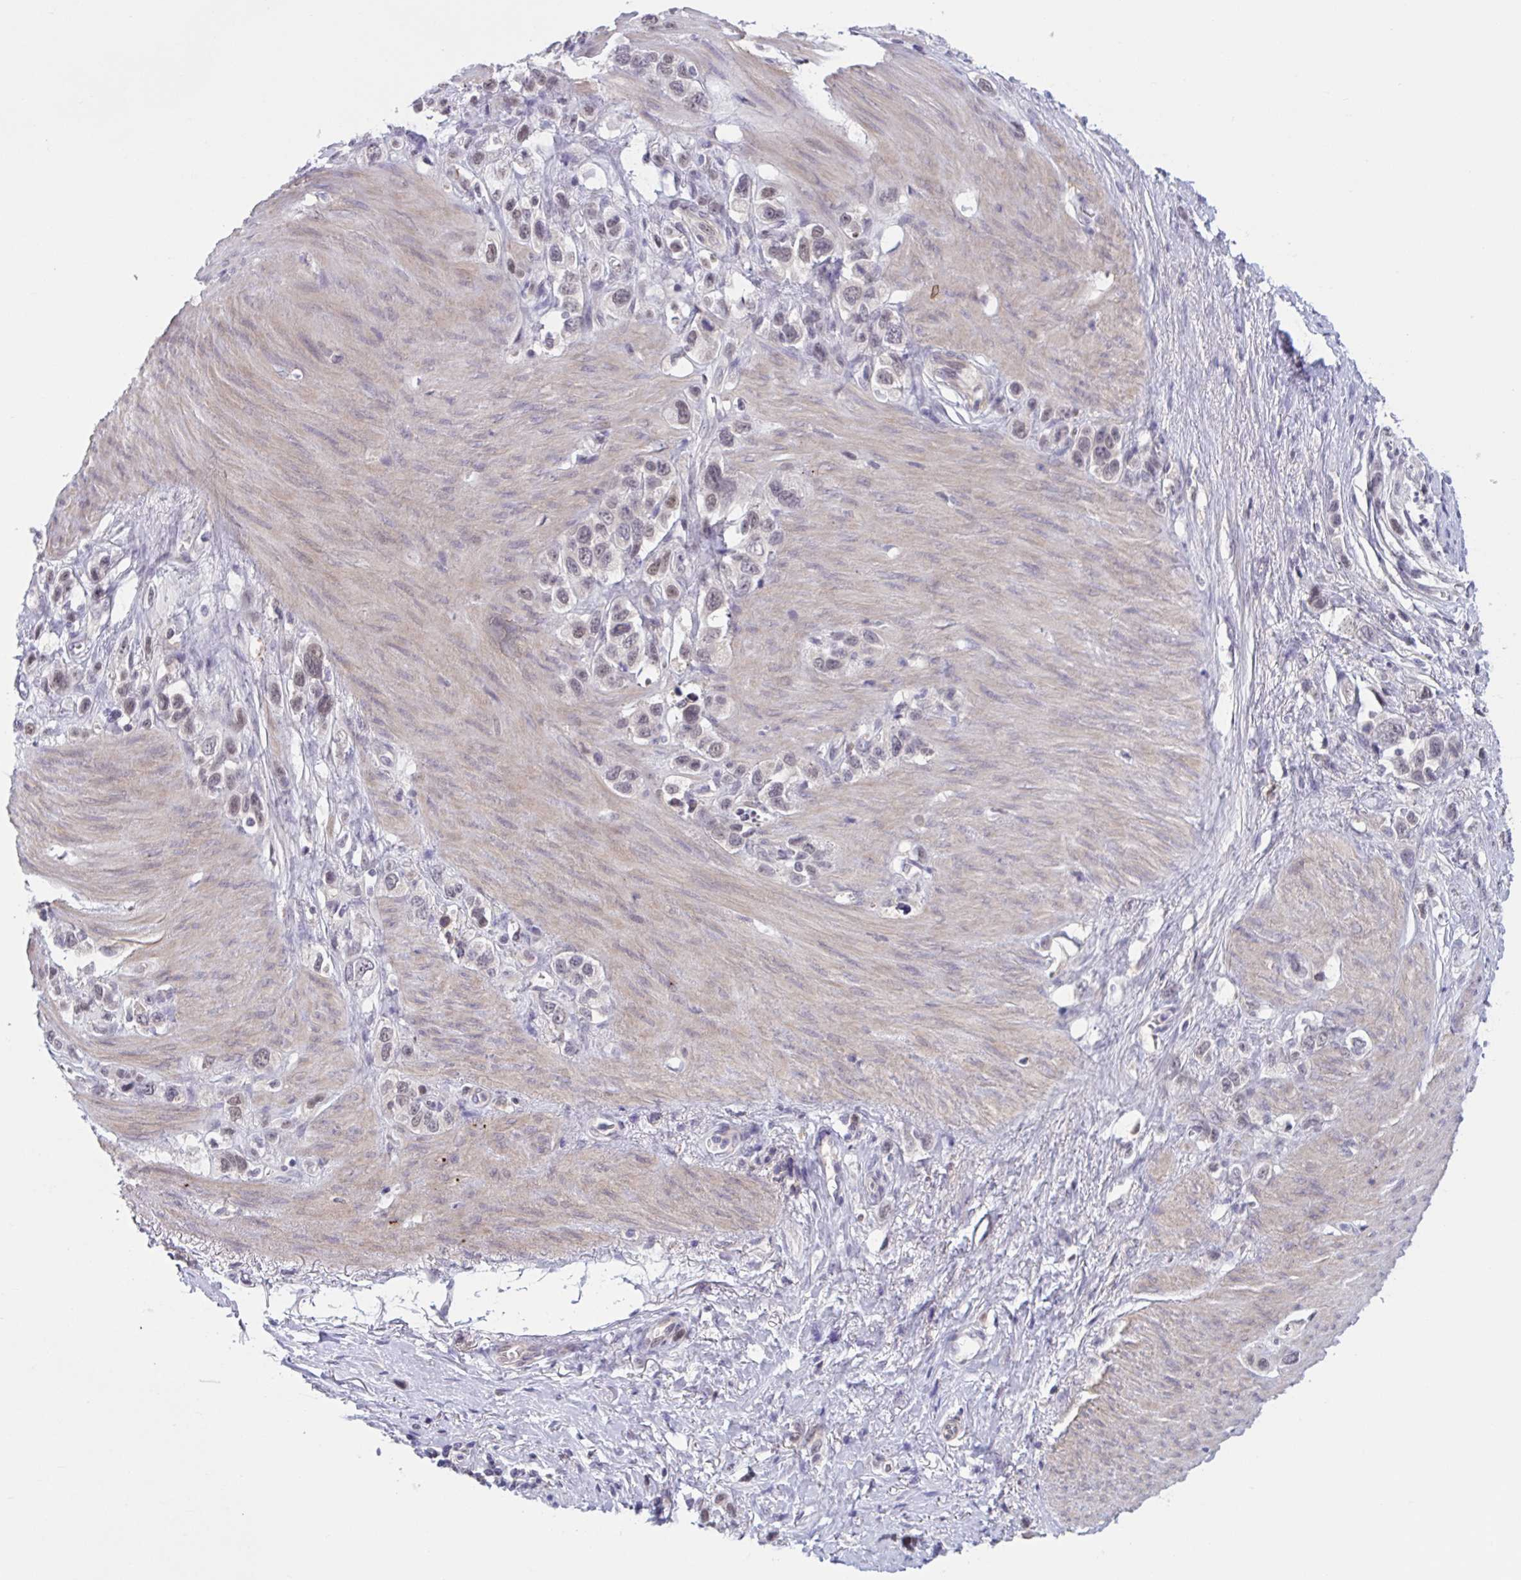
{"staining": {"intensity": "weak", "quantity": "25%-75%", "location": "nuclear"}, "tissue": "stomach cancer", "cell_type": "Tumor cells", "image_type": "cancer", "snomed": [{"axis": "morphology", "description": "Adenocarcinoma, NOS"}, {"axis": "topography", "description": "Stomach"}], "caption": "This is an image of immunohistochemistry staining of stomach adenocarcinoma, which shows weak staining in the nuclear of tumor cells.", "gene": "TTC7B", "patient": {"sex": "female", "age": 65}}